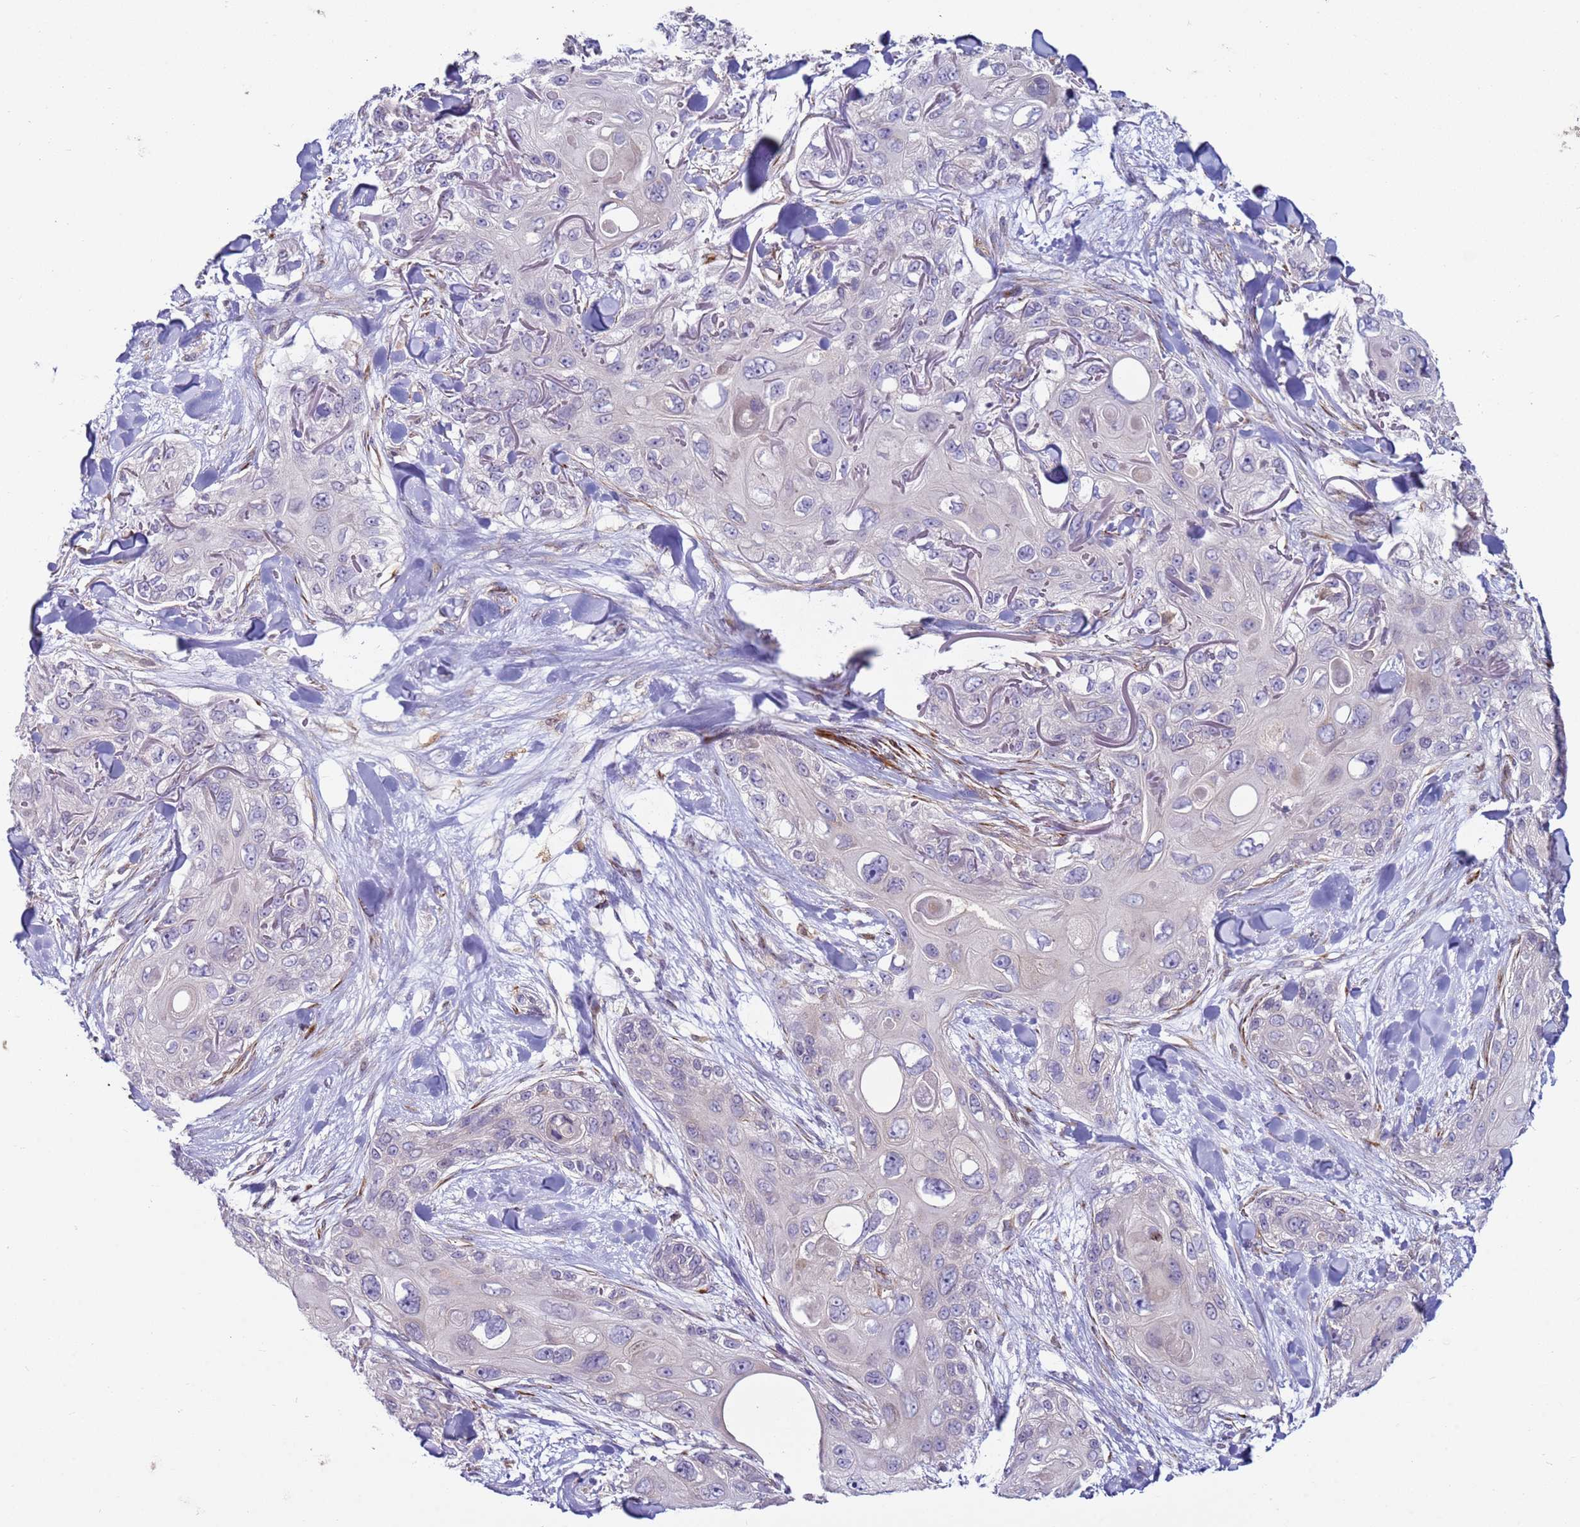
{"staining": {"intensity": "negative", "quantity": "none", "location": "none"}, "tissue": "skin cancer", "cell_type": "Tumor cells", "image_type": "cancer", "snomed": [{"axis": "morphology", "description": "Normal tissue, NOS"}, {"axis": "morphology", "description": "Squamous cell carcinoma, NOS"}, {"axis": "topography", "description": "Skin"}], "caption": "Immunohistochemistry (IHC) histopathology image of squamous cell carcinoma (skin) stained for a protein (brown), which exhibits no staining in tumor cells.", "gene": "SNAPC4", "patient": {"sex": "male", "age": 72}}